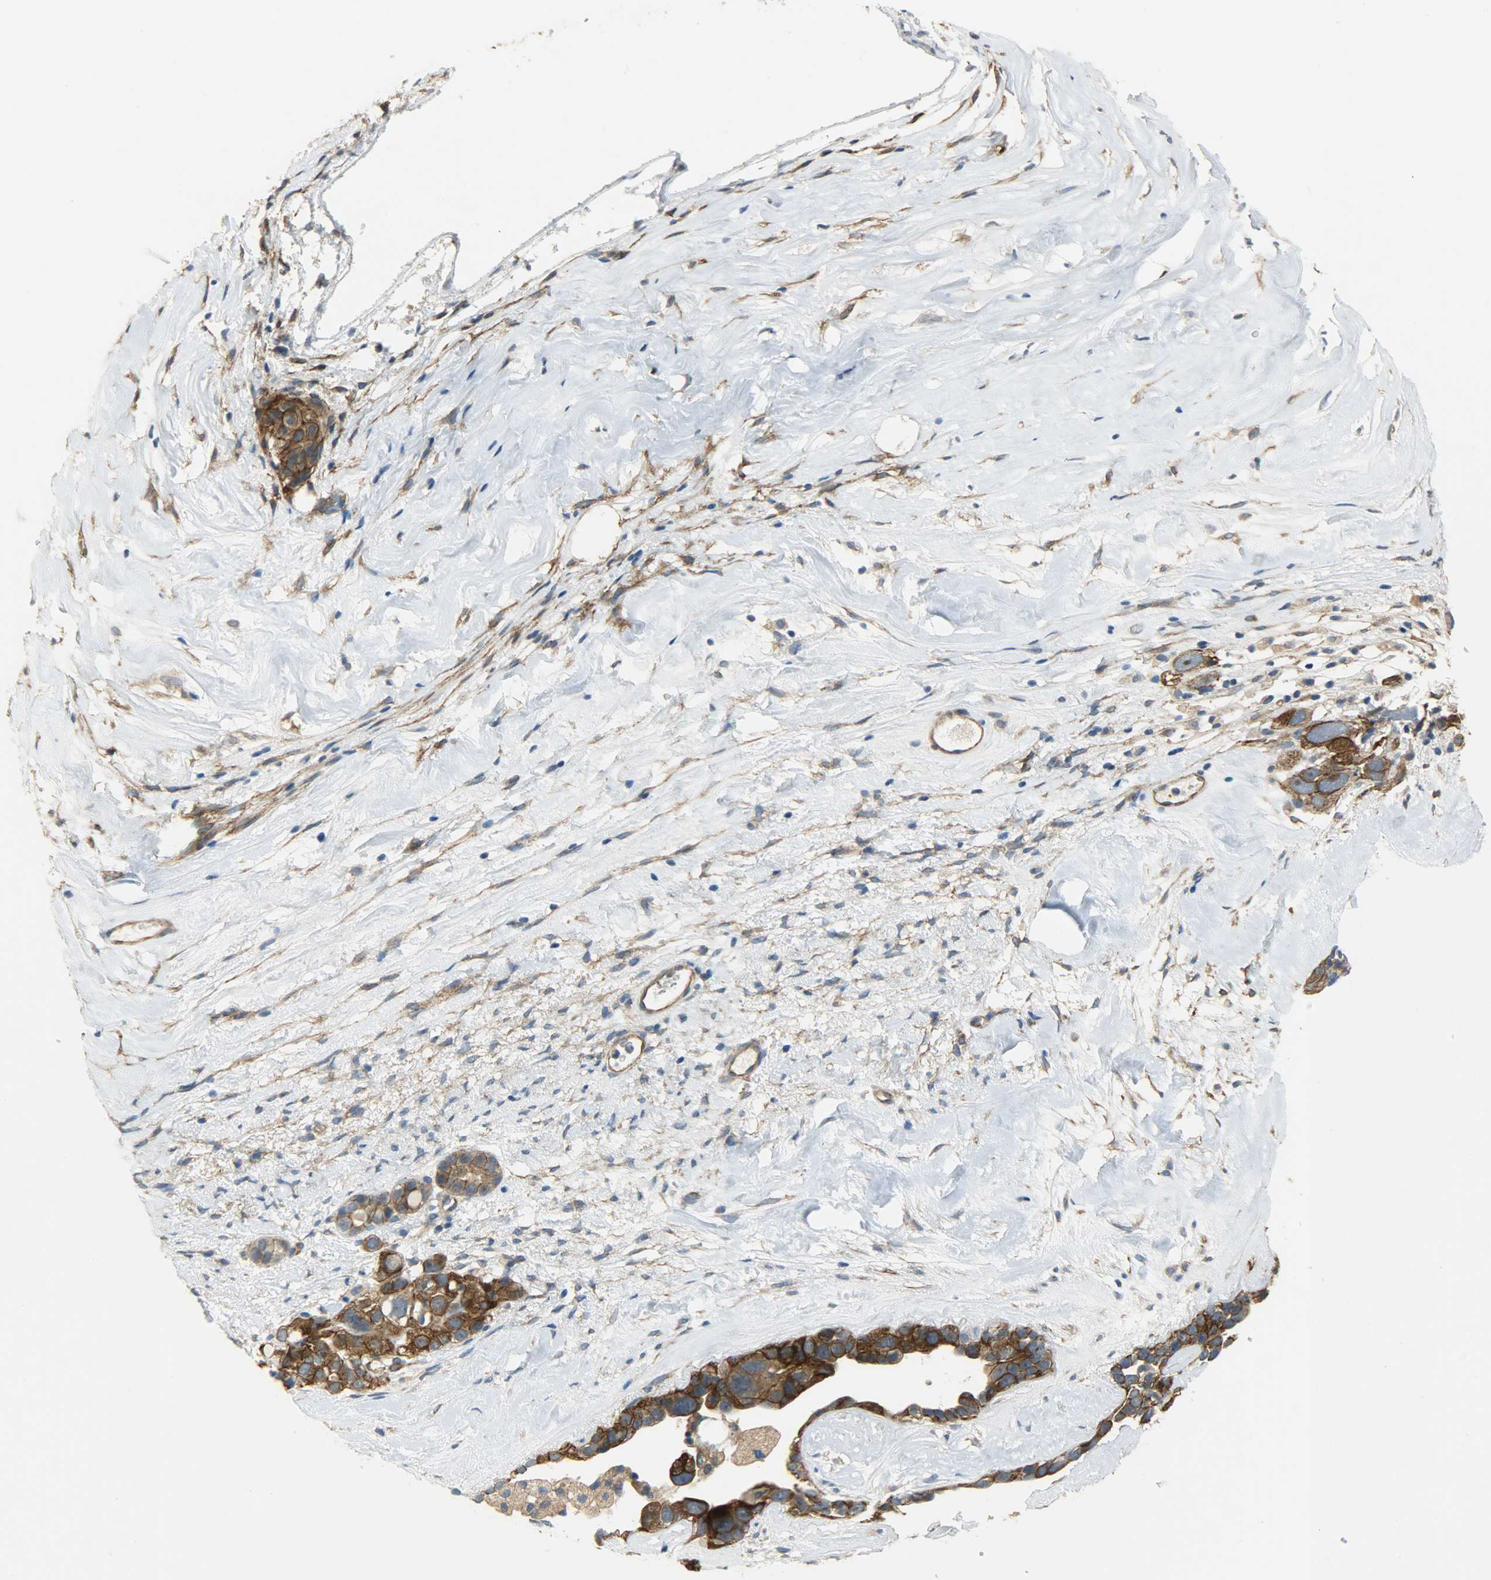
{"staining": {"intensity": "strong", "quantity": ">75%", "location": "cytoplasmic/membranous"}, "tissue": "ovarian cancer", "cell_type": "Tumor cells", "image_type": "cancer", "snomed": [{"axis": "morphology", "description": "Cystadenocarcinoma, serous, NOS"}, {"axis": "topography", "description": "Ovary"}], "caption": "IHC staining of serous cystadenocarcinoma (ovarian), which reveals high levels of strong cytoplasmic/membranous staining in about >75% of tumor cells indicating strong cytoplasmic/membranous protein positivity. The staining was performed using DAB (brown) for protein detection and nuclei were counterstained in hematoxylin (blue).", "gene": "KIAA1217", "patient": {"sex": "female", "age": 66}}